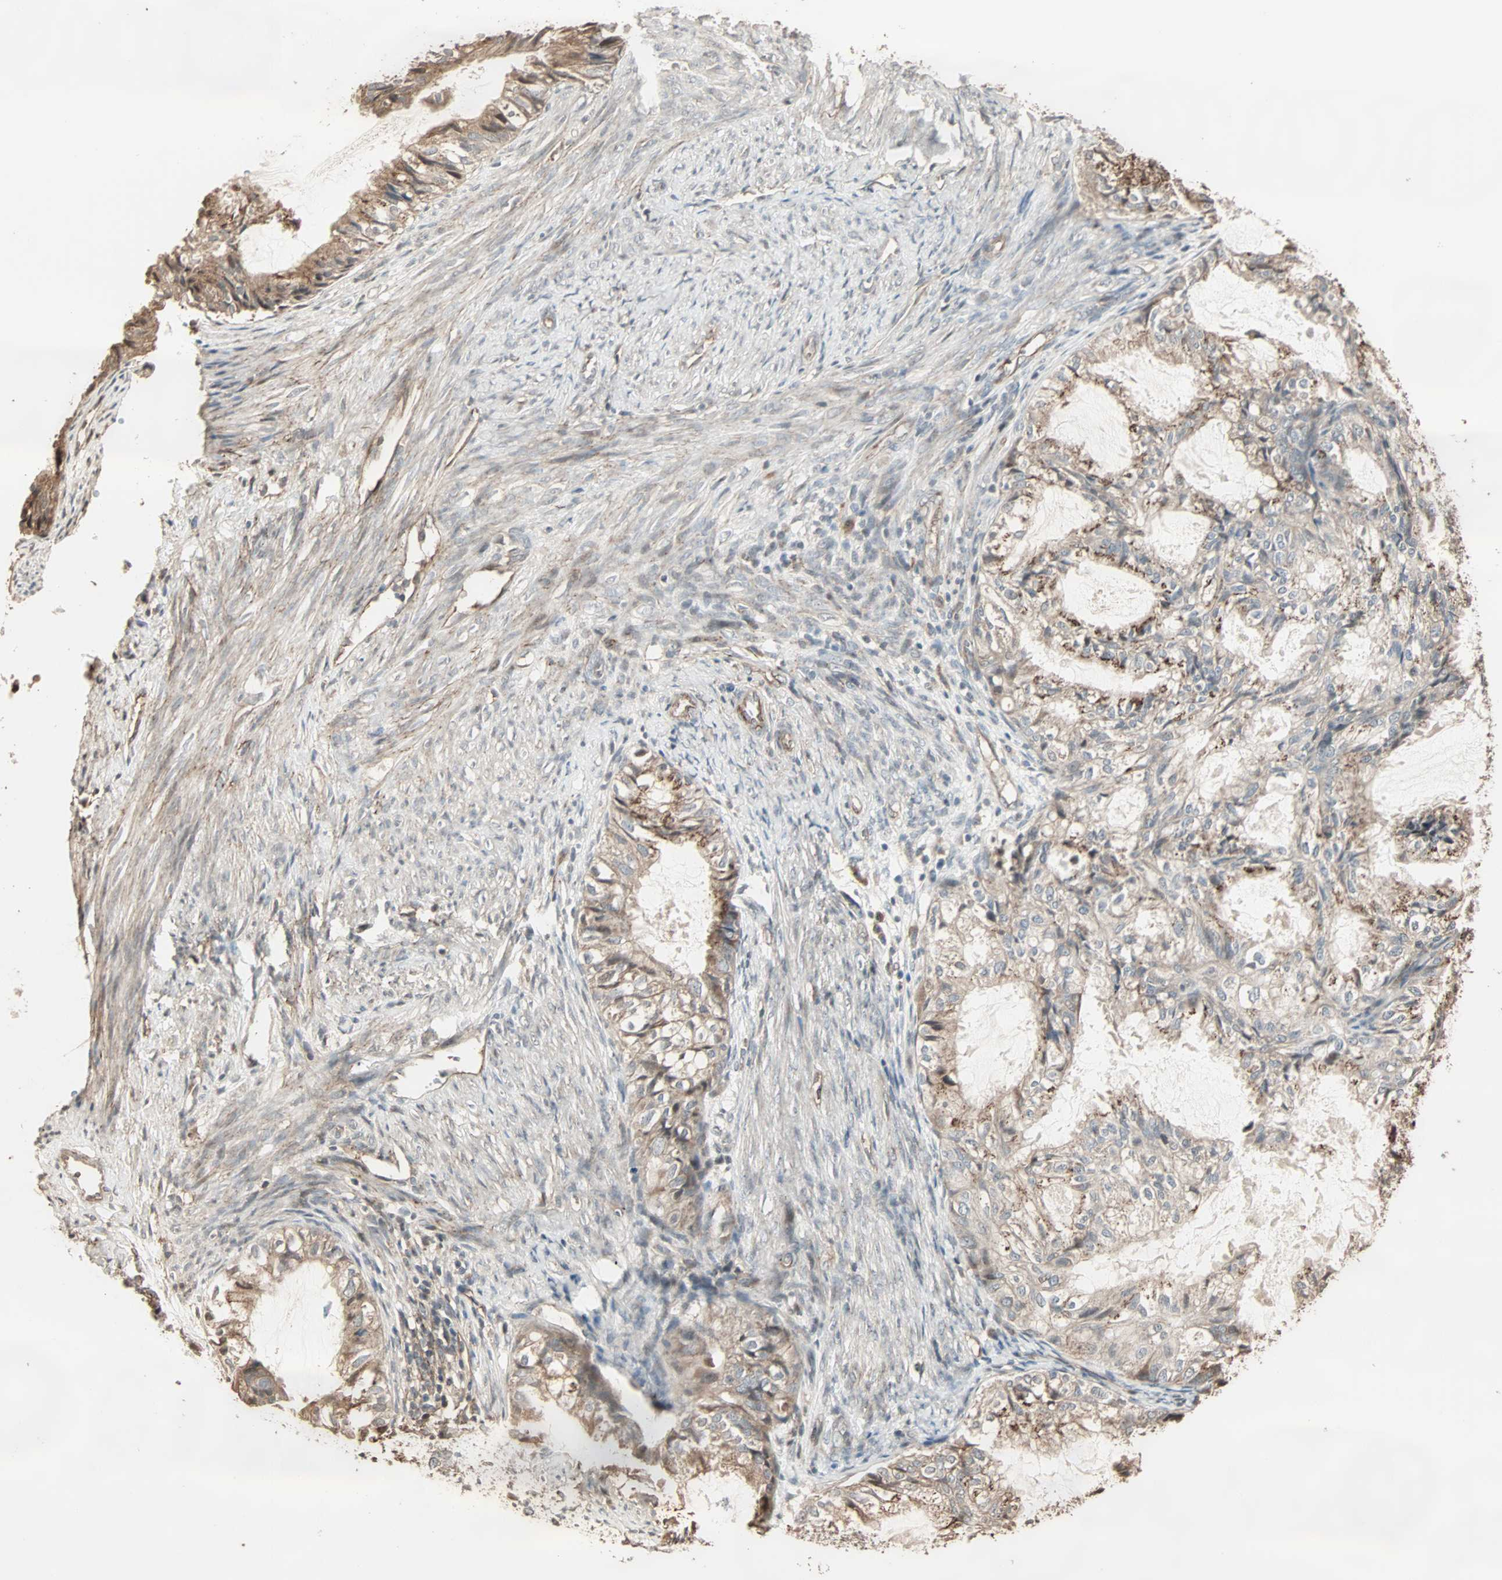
{"staining": {"intensity": "moderate", "quantity": "25%-75%", "location": "cytoplasmic/membranous"}, "tissue": "cervical cancer", "cell_type": "Tumor cells", "image_type": "cancer", "snomed": [{"axis": "morphology", "description": "Normal tissue, NOS"}, {"axis": "morphology", "description": "Adenocarcinoma, NOS"}, {"axis": "topography", "description": "Cervix"}, {"axis": "topography", "description": "Endometrium"}], "caption": "There is medium levels of moderate cytoplasmic/membranous expression in tumor cells of cervical cancer, as demonstrated by immunohistochemical staining (brown color).", "gene": "CALCRL", "patient": {"sex": "female", "age": 86}}